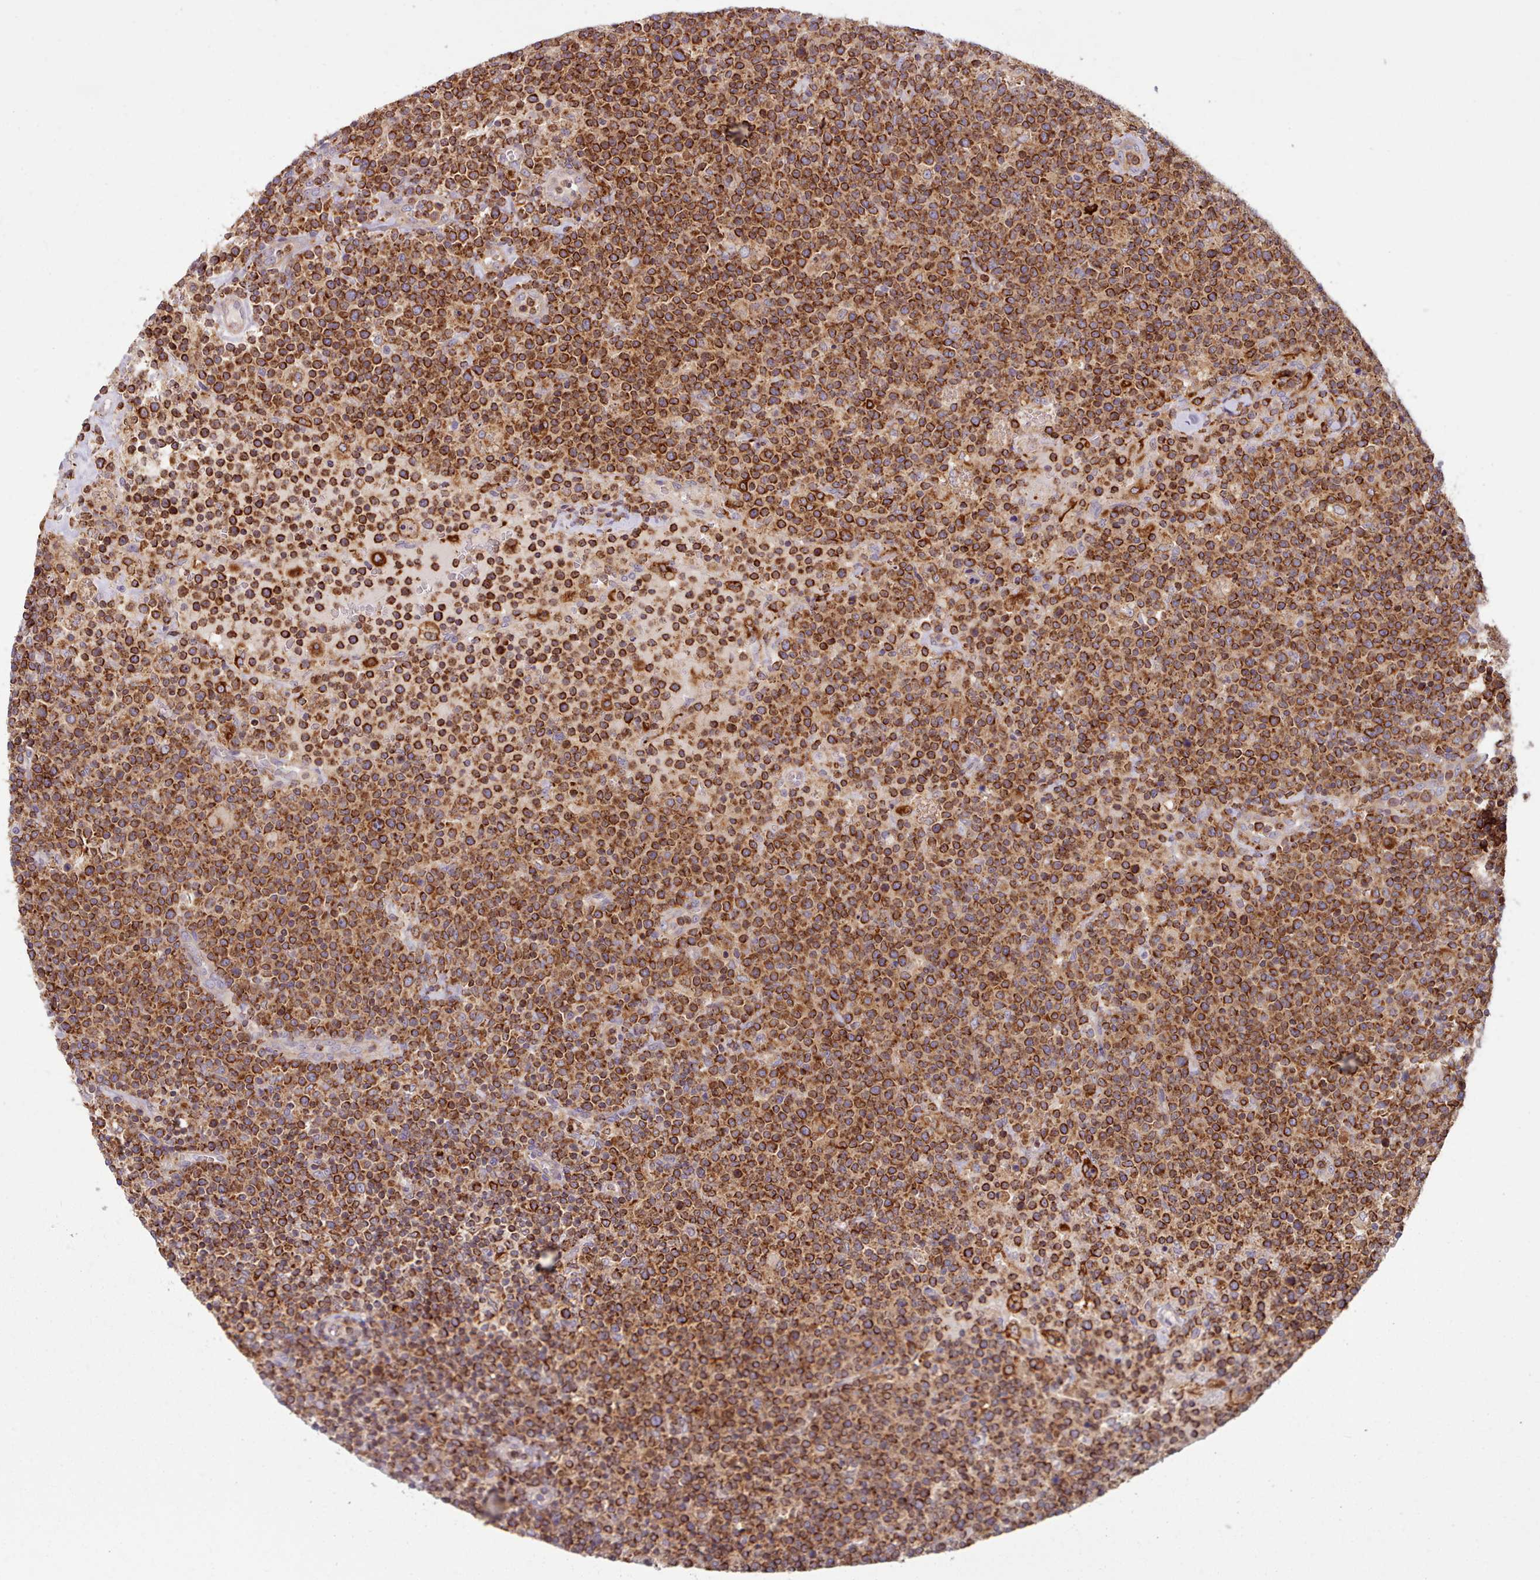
{"staining": {"intensity": "strong", "quantity": ">75%", "location": "cytoplasmic/membranous"}, "tissue": "lymphoma", "cell_type": "Tumor cells", "image_type": "cancer", "snomed": [{"axis": "morphology", "description": "Malignant lymphoma, non-Hodgkin's type, High grade"}, {"axis": "topography", "description": "Lymph node"}], "caption": "Human lymphoma stained with a brown dye exhibits strong cytoplasmic/membranous positive positivity in approximately >75% of tumor cells.", "gene": "CRYBG1", "patient": {"sex": "male", "age": 61}}